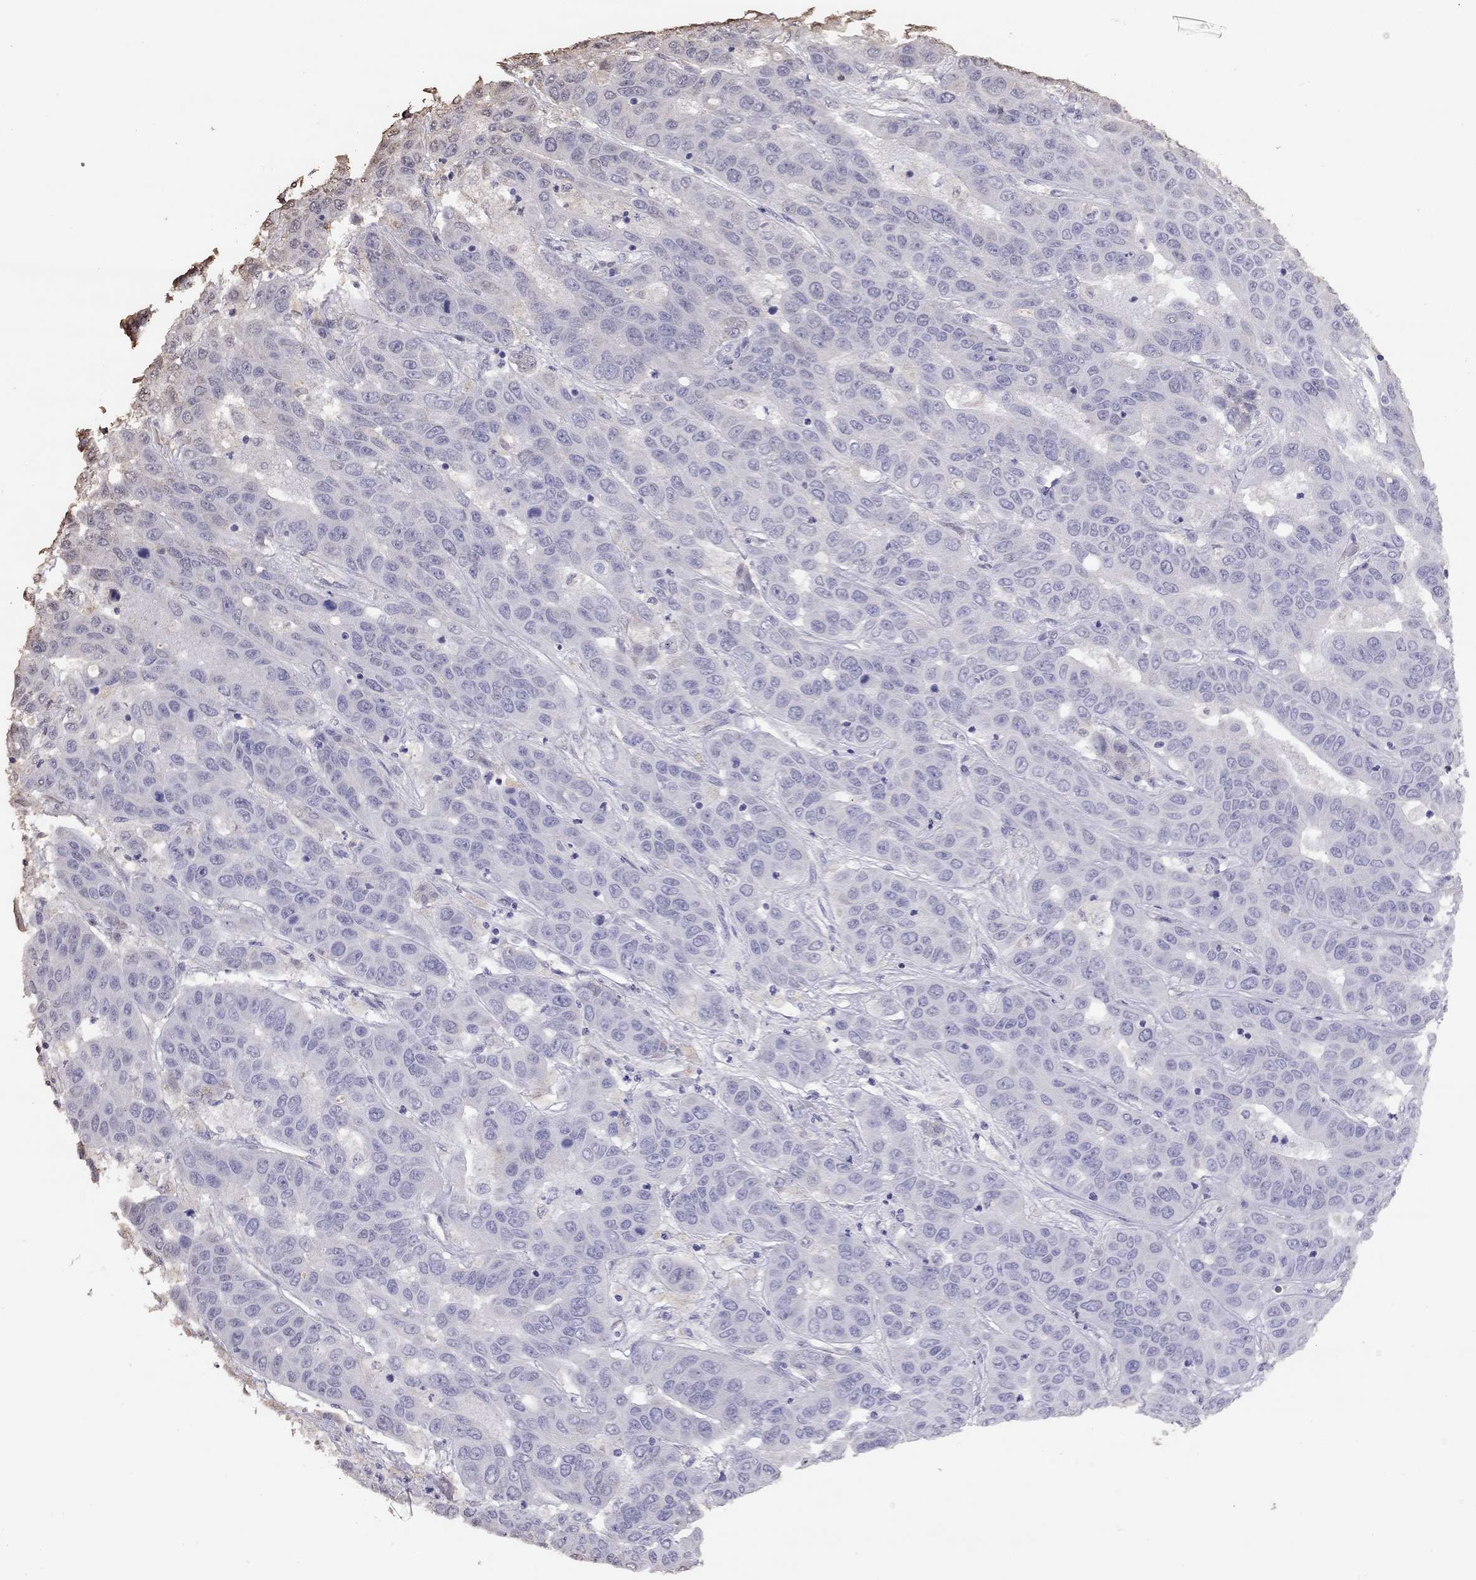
{"staining": {"intensity": "negative", "quantity": "none", "location": "none"}, "tissue": "liver cancer", "cell_type": "Tumor cells", "image_type": "cancer", "snomed": [{"axis": "morphology", "description": "Cholangiocarcinoma"}, {"axis": "topography", "description": "Liver"}], "caption": "A micrograph of liver cancer stained for a protein shows no brown staining in tumor cells. The staining is performed using DAB brown chromogen with nuclei counter-stained in using hematoxylin.", "gene": "SUN3", "patient": {"sex": "female", "age": 52}}